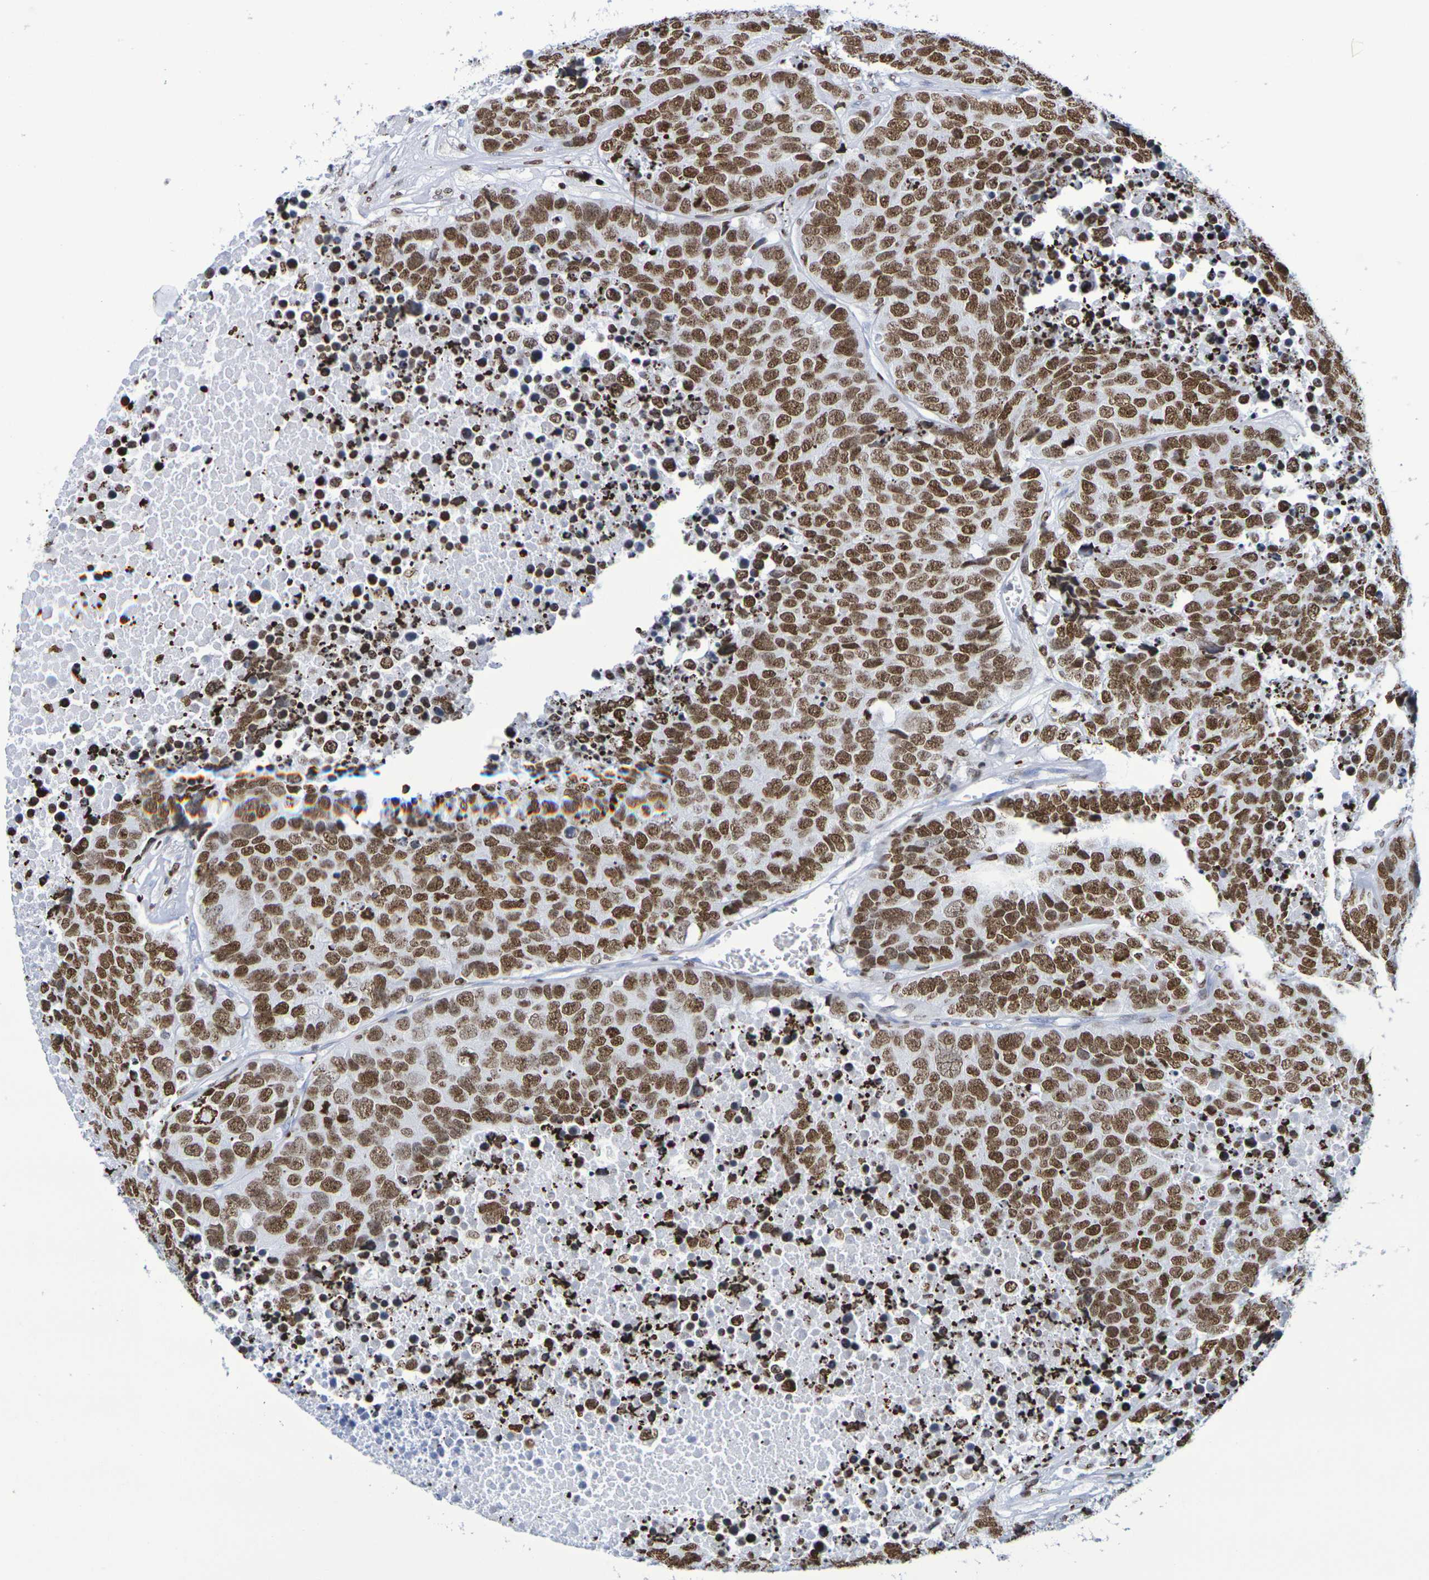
{"staining": {"intensity": "moderate", "quantity": ">75%", "location": "nuclear"}, "tissue": "carcinoid", "cell_type": "Tumor cells", "image_type": "cancer", "snomed": [{"axis": "morphology", "description": "Carcinoid, malignant, NOS"}, {"axis": "topography", "description": "Lung"}], "caption": "IHC of carcinoid (malignant) displays medium levels of moderate nuclear staining in about >75% of tumor cells.", "gene": "H1-5", "patient": {"sex": "male", "age": 60}}